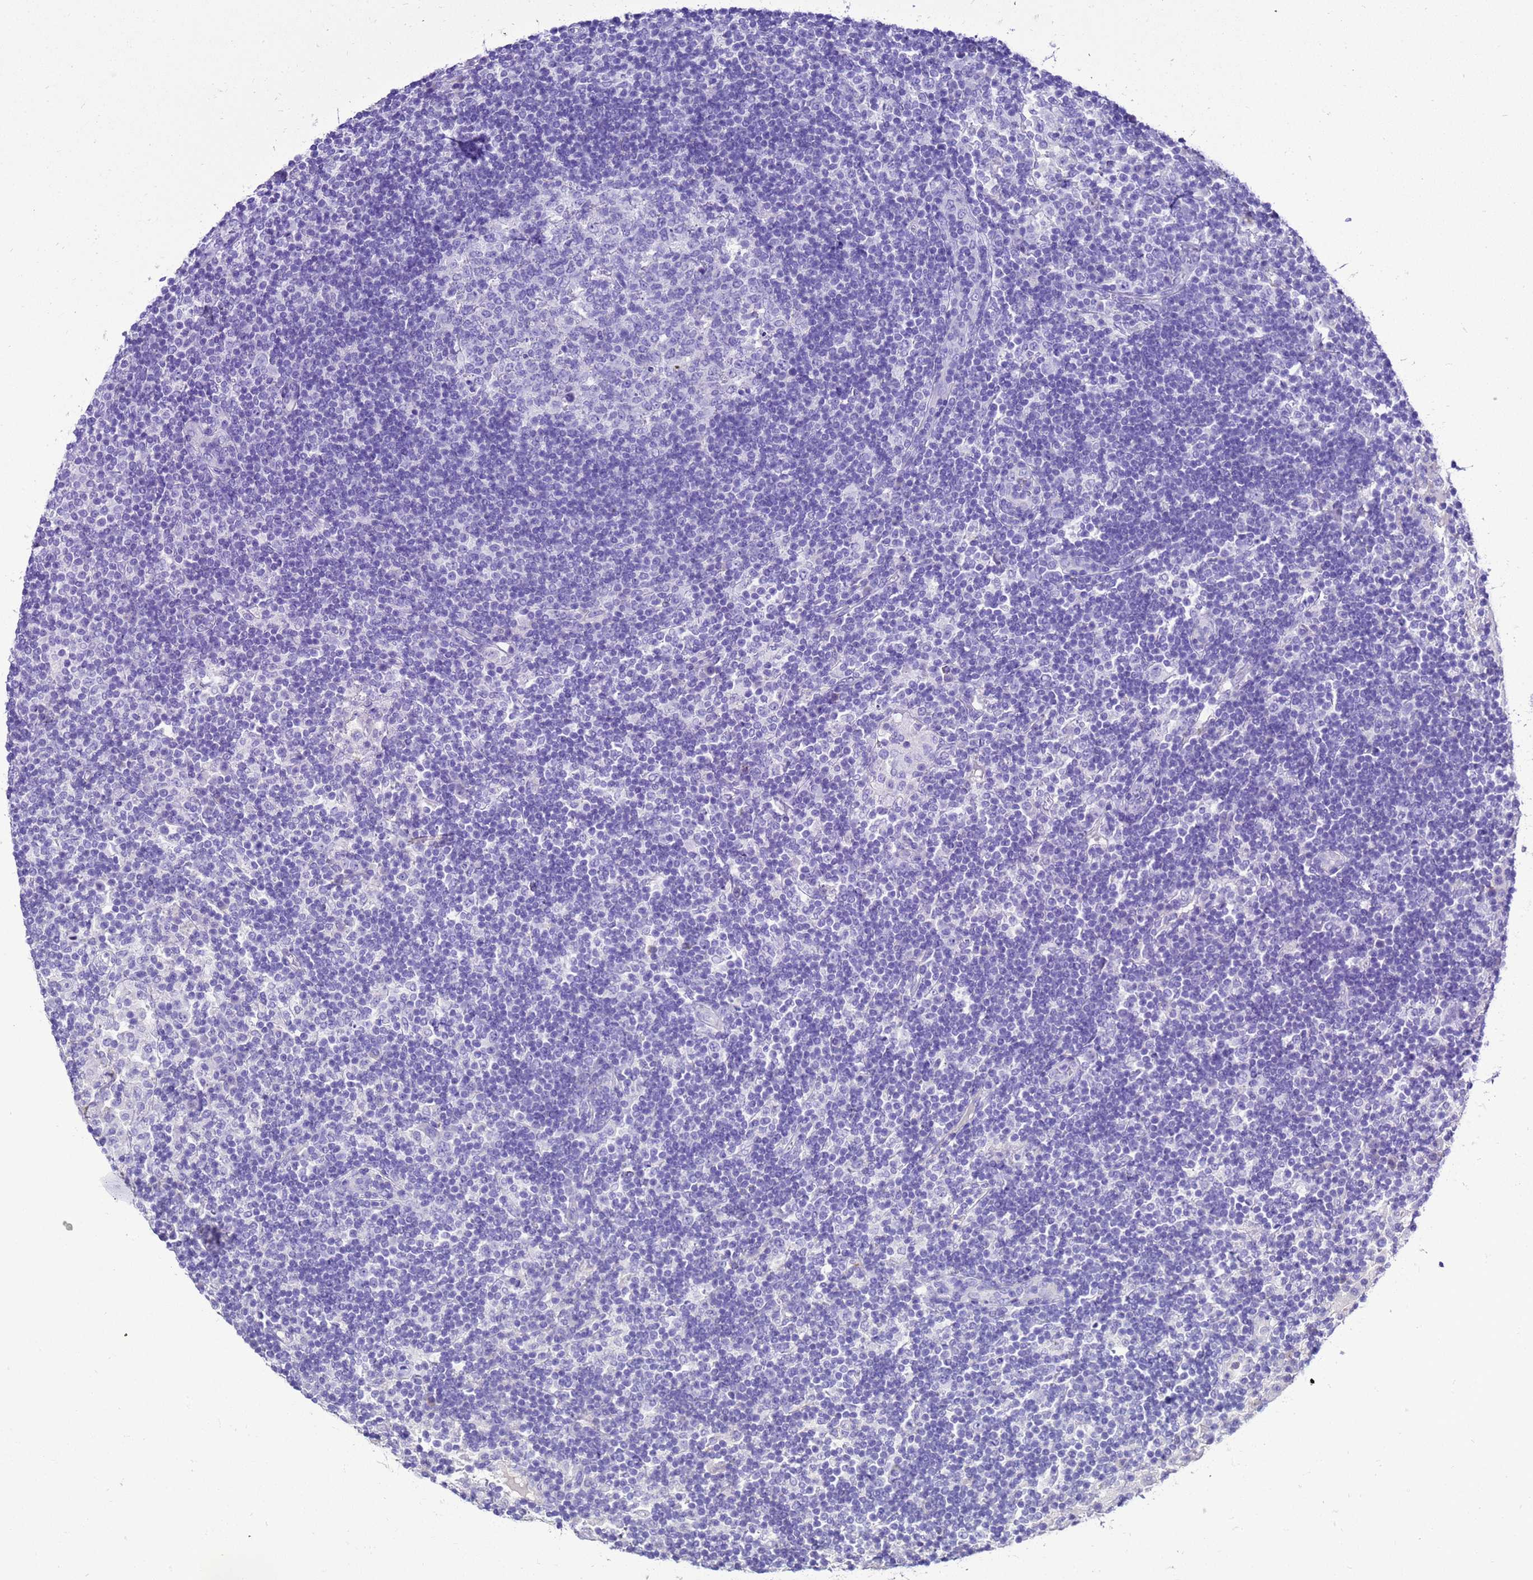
{"staining": {"intensity": "negative", "quantity": "none", "location": "none"}, "tissue": "lymph node", "cell_type": "Germinal center cells", "image_type": "normal", "snomed": [{"axis": "morphology", "description": "Normal tissue, NOS"}, {"axis": "topography", "description": "Lymph node"}], "caption": "This is a image of IHC staining of benign lymph node, which shows no expression in germinal center cells. Brightfield microscopy of immunohistochemistry (IHC) stained with DAB (brown) and hematoxylin (blue), captured at high magnification.", "gene": "BEST2", "patient": {"sex": "female", "age": 53}}